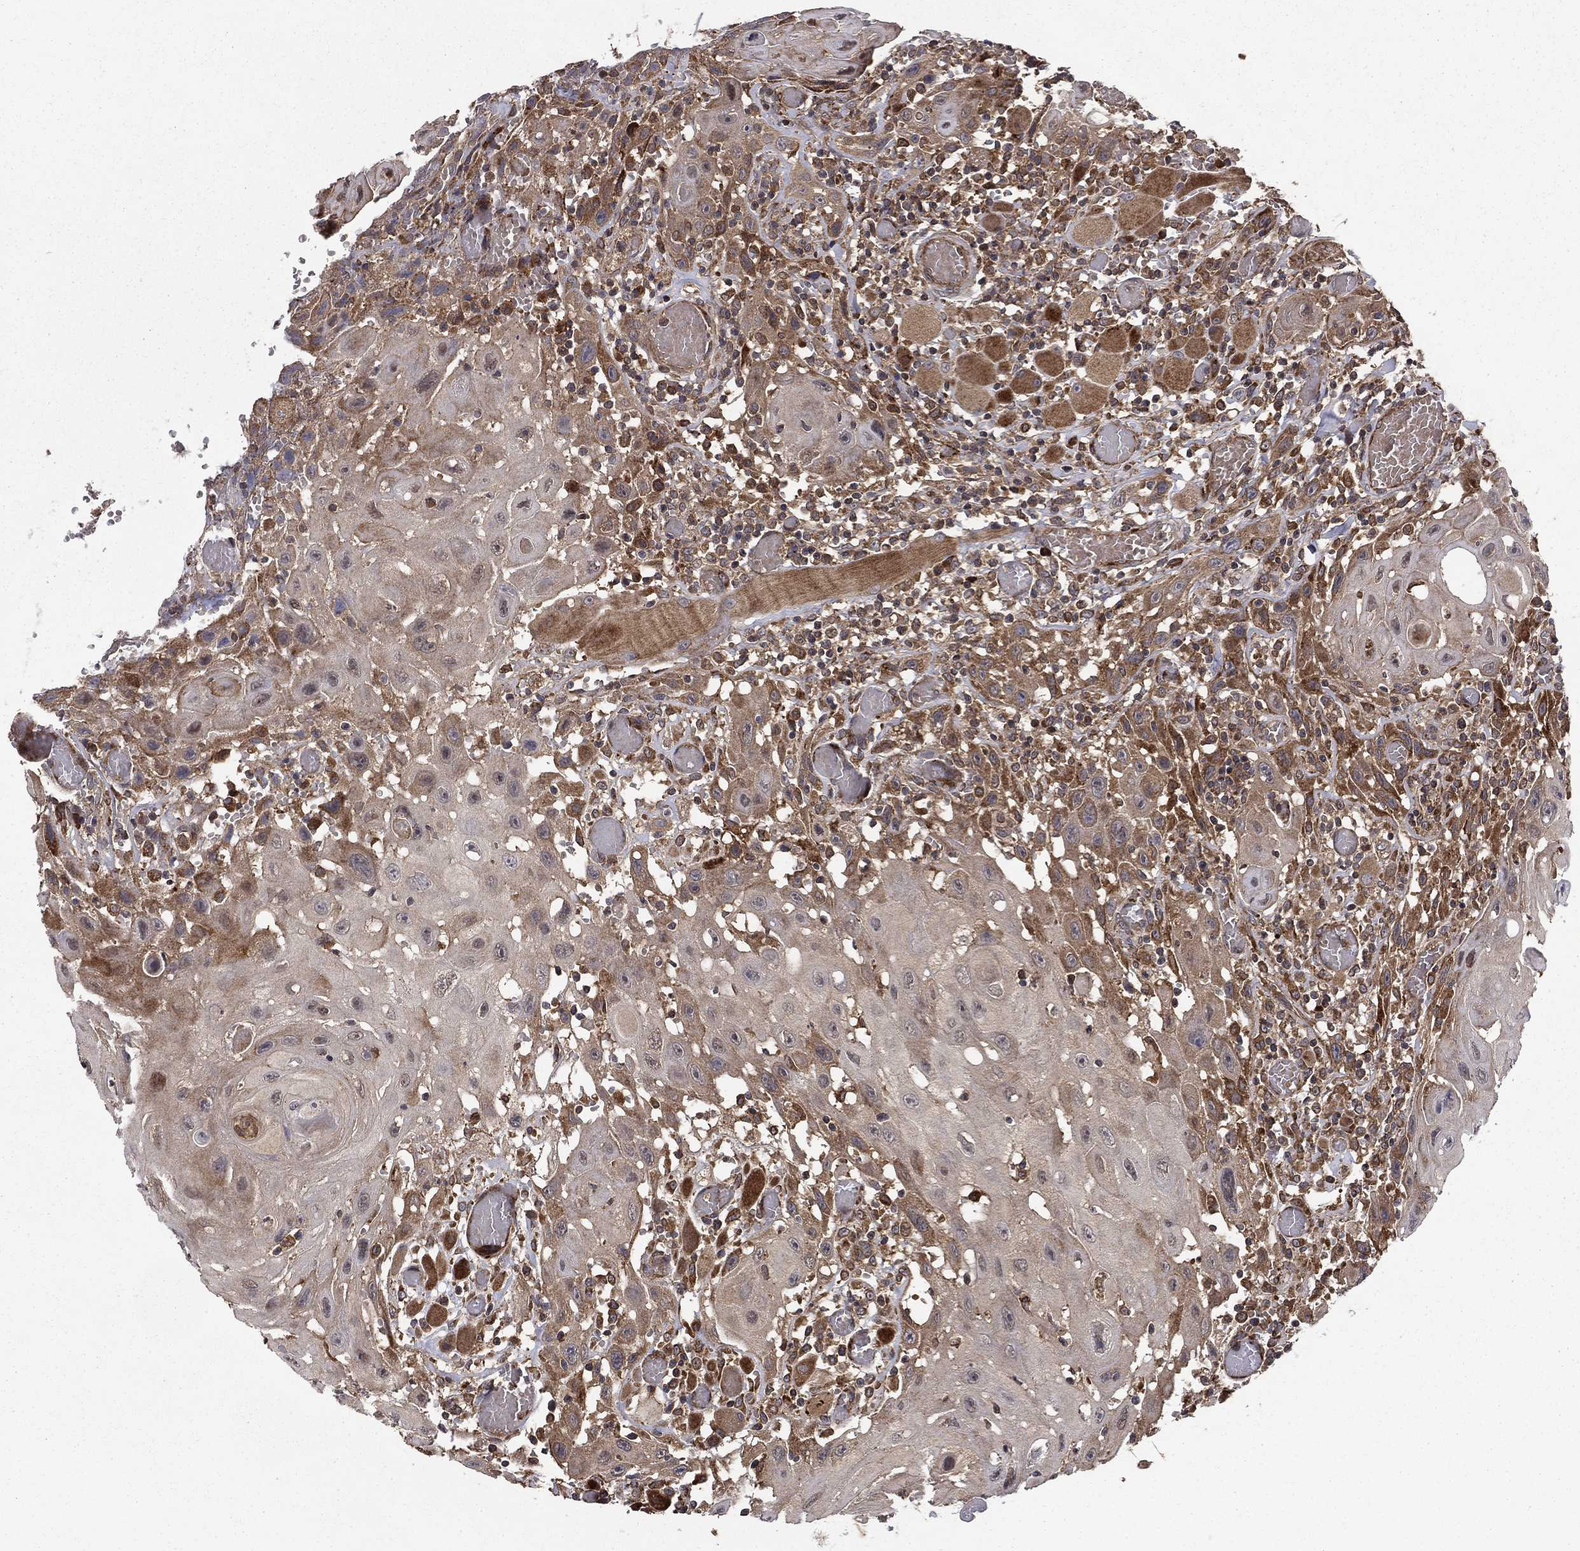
{"staining": {"intensity": "moderate", "quantity": "25%-75%", "location": "cytoplasmic/membranous"}, "tissue": "head and neck cancer", "cell_type": "Tumor cells", "image_type": "cancer", "snomed": [{"axis": "morphology", "description": "Normal tissue, NOS"}, {"axis": "morphology", "description": "Squamous cell carcinoma, NOS"}, {"axis": "topography", "description": "Oral tissue"}, {"axis": "topography", "description": "Head-Neck"}], "caption": "Human head and neck cancer (squamous cell carcinoma) stained with a protein marker displays moderate staining in tumor cells.", "gene": "BABAM2", "patient": {"sex": "male", "age": 71}}